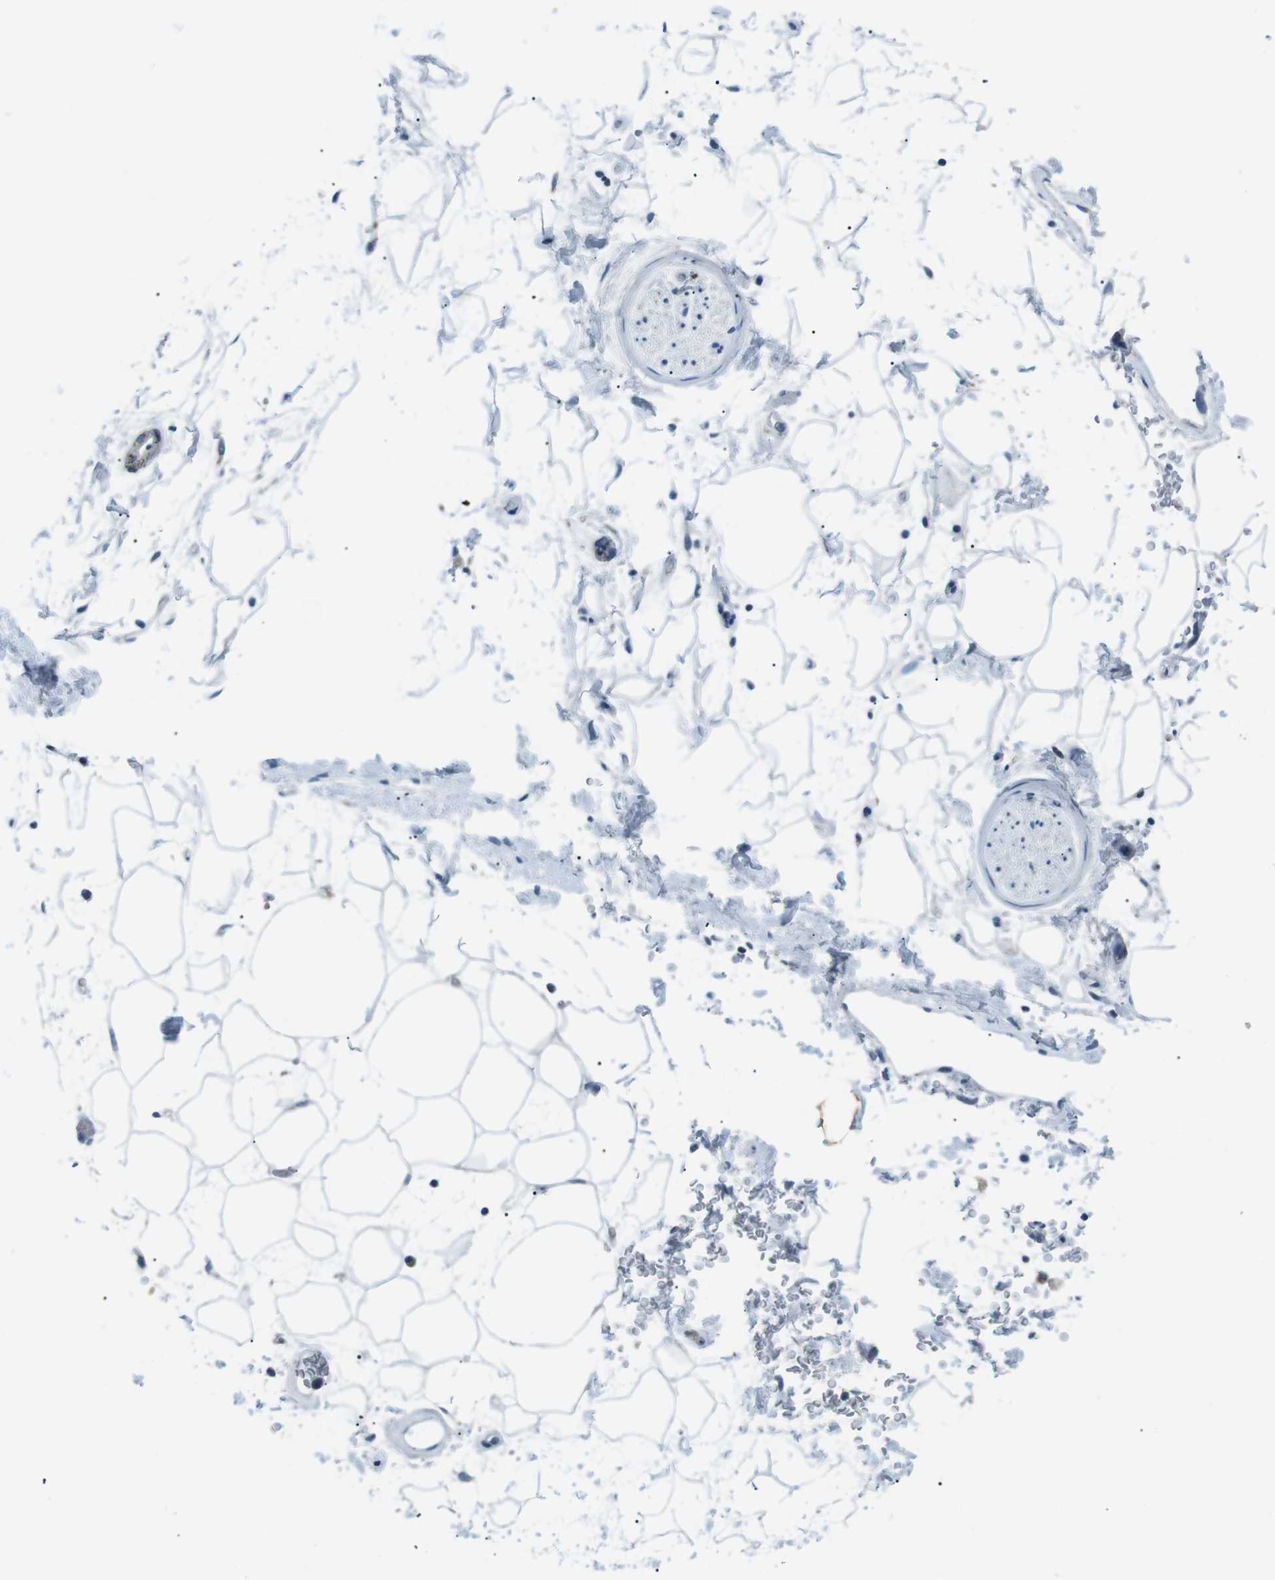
{"staining": {"intensity": "negative", "quantity": "none", "location": "none"}, "tissue": "adipose tissue", "cell_type": "Adipocytes", "image_type": "normal", "snomed": [{"axis": "morphology", "description": "Normal tissue, NOS"}, {"axis": "topography", "description": "Soft tissue"}], "caption": "DAB (3,3'-diaminobenzidine) immunohistochemical staining of benign adipose tissue displays no significant staining in adipocytes.", "gene": "ST6GAL1", "patient": {"sex": "male", "age": 72}}